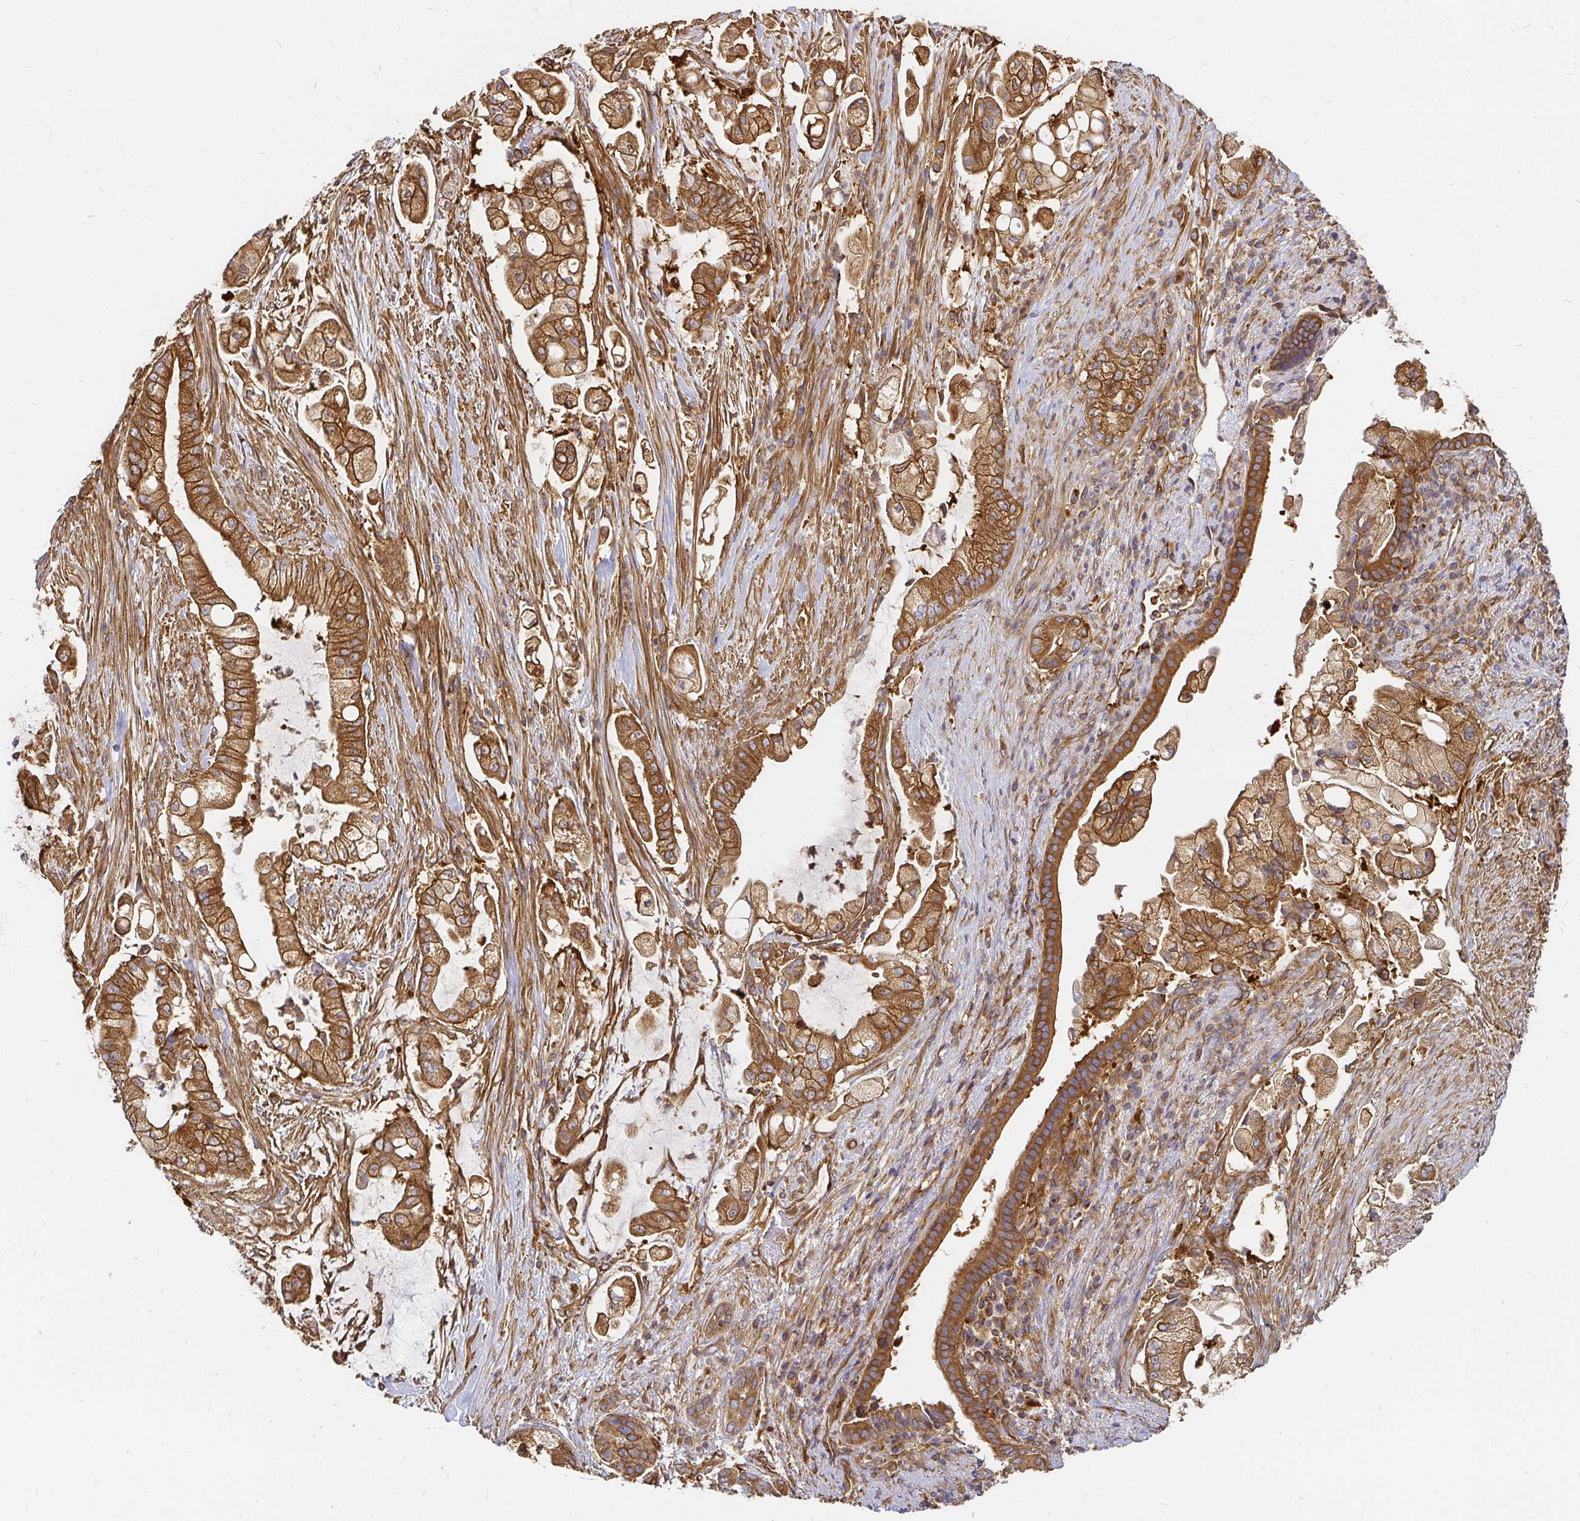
{"staining": {"intensity": "strong", "quantity": ">75%", "location": "cytoplasmic/membranous"}, "tissue": "pancreatic cancer", "cell_type": "Tumor cells", "image_type": "cancer", "snomed": [{"axis": "morphology", "description": "Adenocarcinoma, NOS"}, {"axis": "topography", "description": "Pancreas"}], "caption": "Pancreatic cancer stained with a protein marker displays strong staining in tumor cells.", "gene": "KIF5B", "patient": {"sex": "female", "age": 69}}